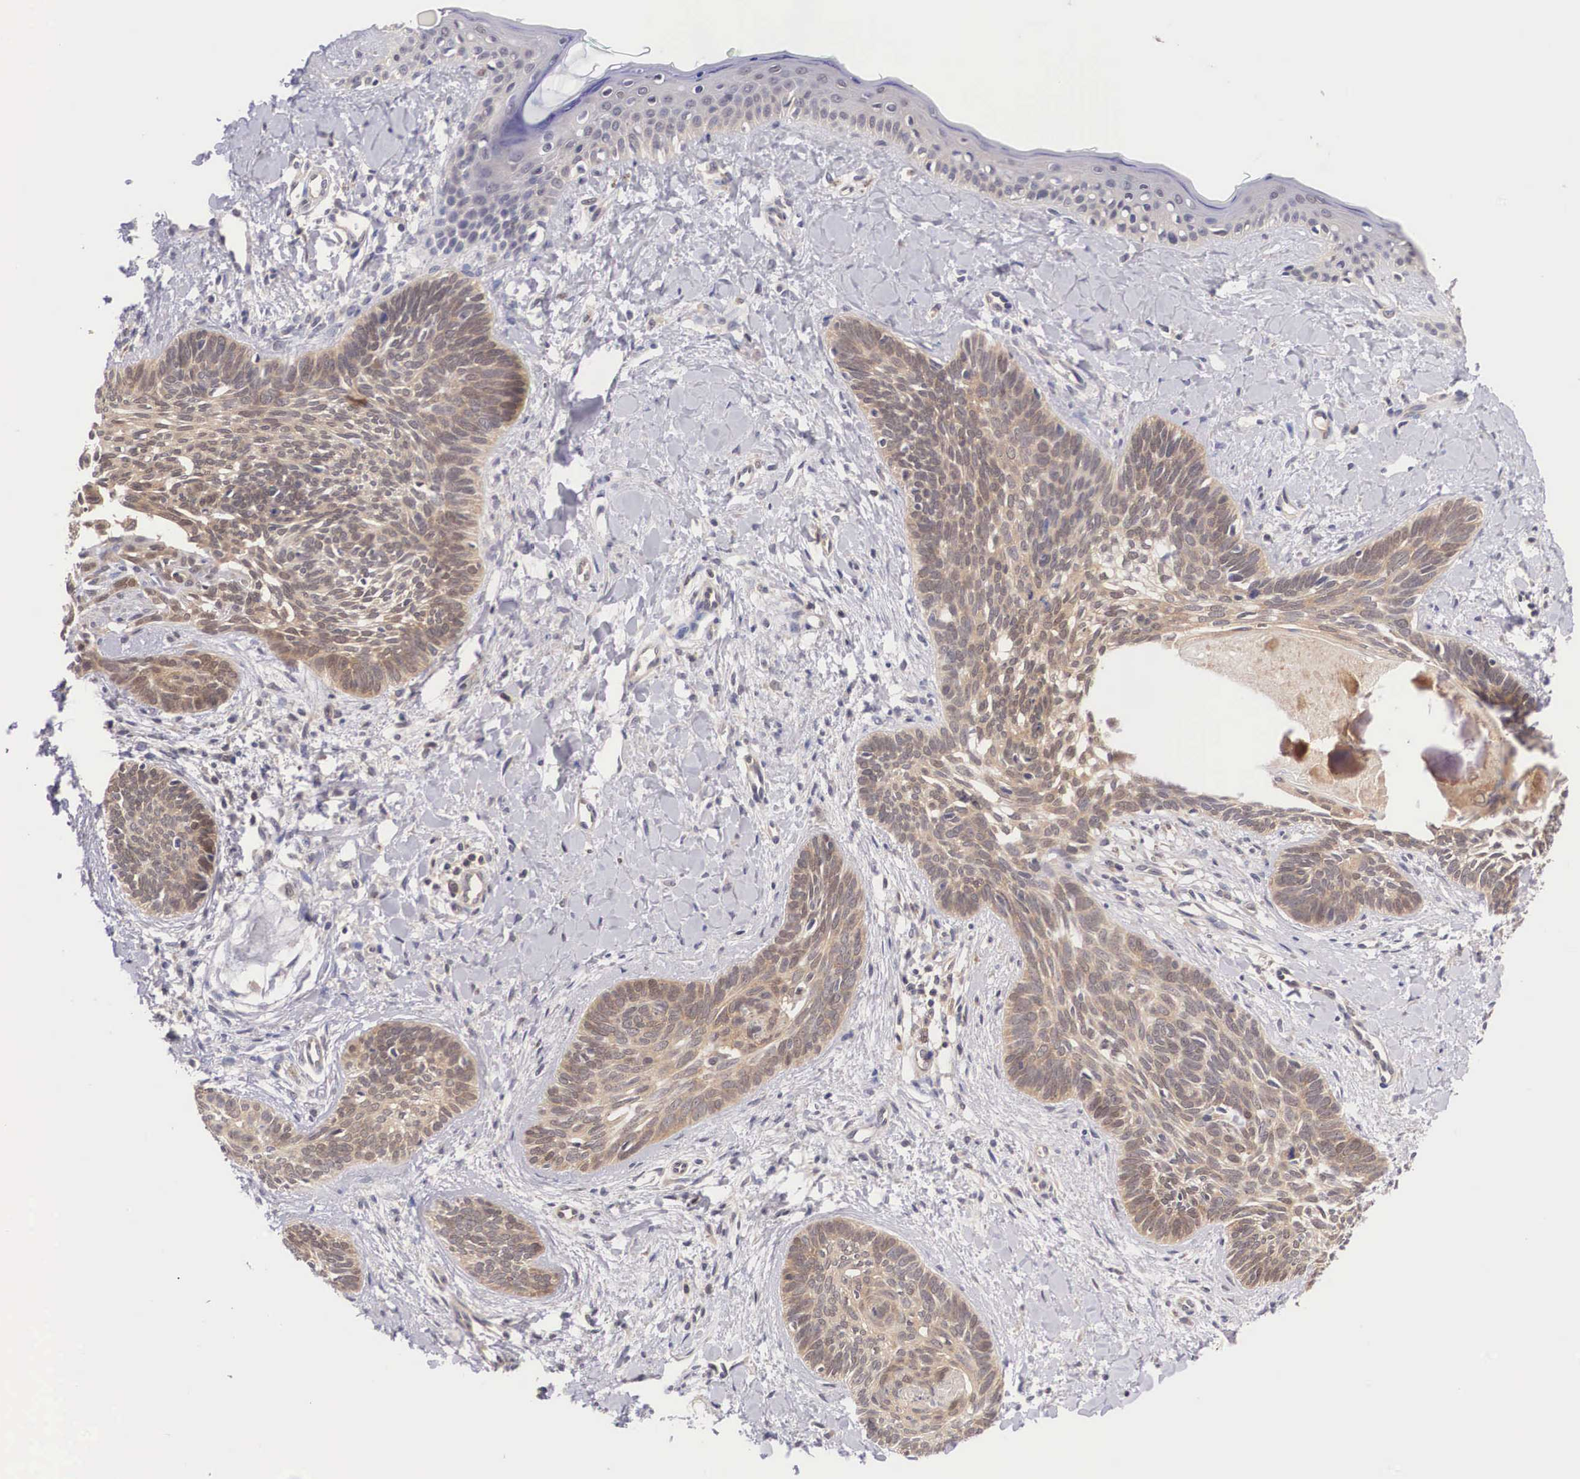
{"staining": {"intensity": "moderate", "quantity": ">75%", "location": "cytoplasmic/membranous"}, "tissue": "skin cancer", "cell_type": "Tumor cells", "image_type": "cancer", "snomed": [{"axis": "morphology", "description": "Basal cell carcinoma"}, {"axis": "topography", "description": "Skin"}], "caption": "Human skin cancer stained for a protein (brown) displays moderate cytoplasmic/membranous positive staining in approximately >75% of tumor cells.", "gene": "IGBP1", "patient": {"sex": "female", "age": 81}}